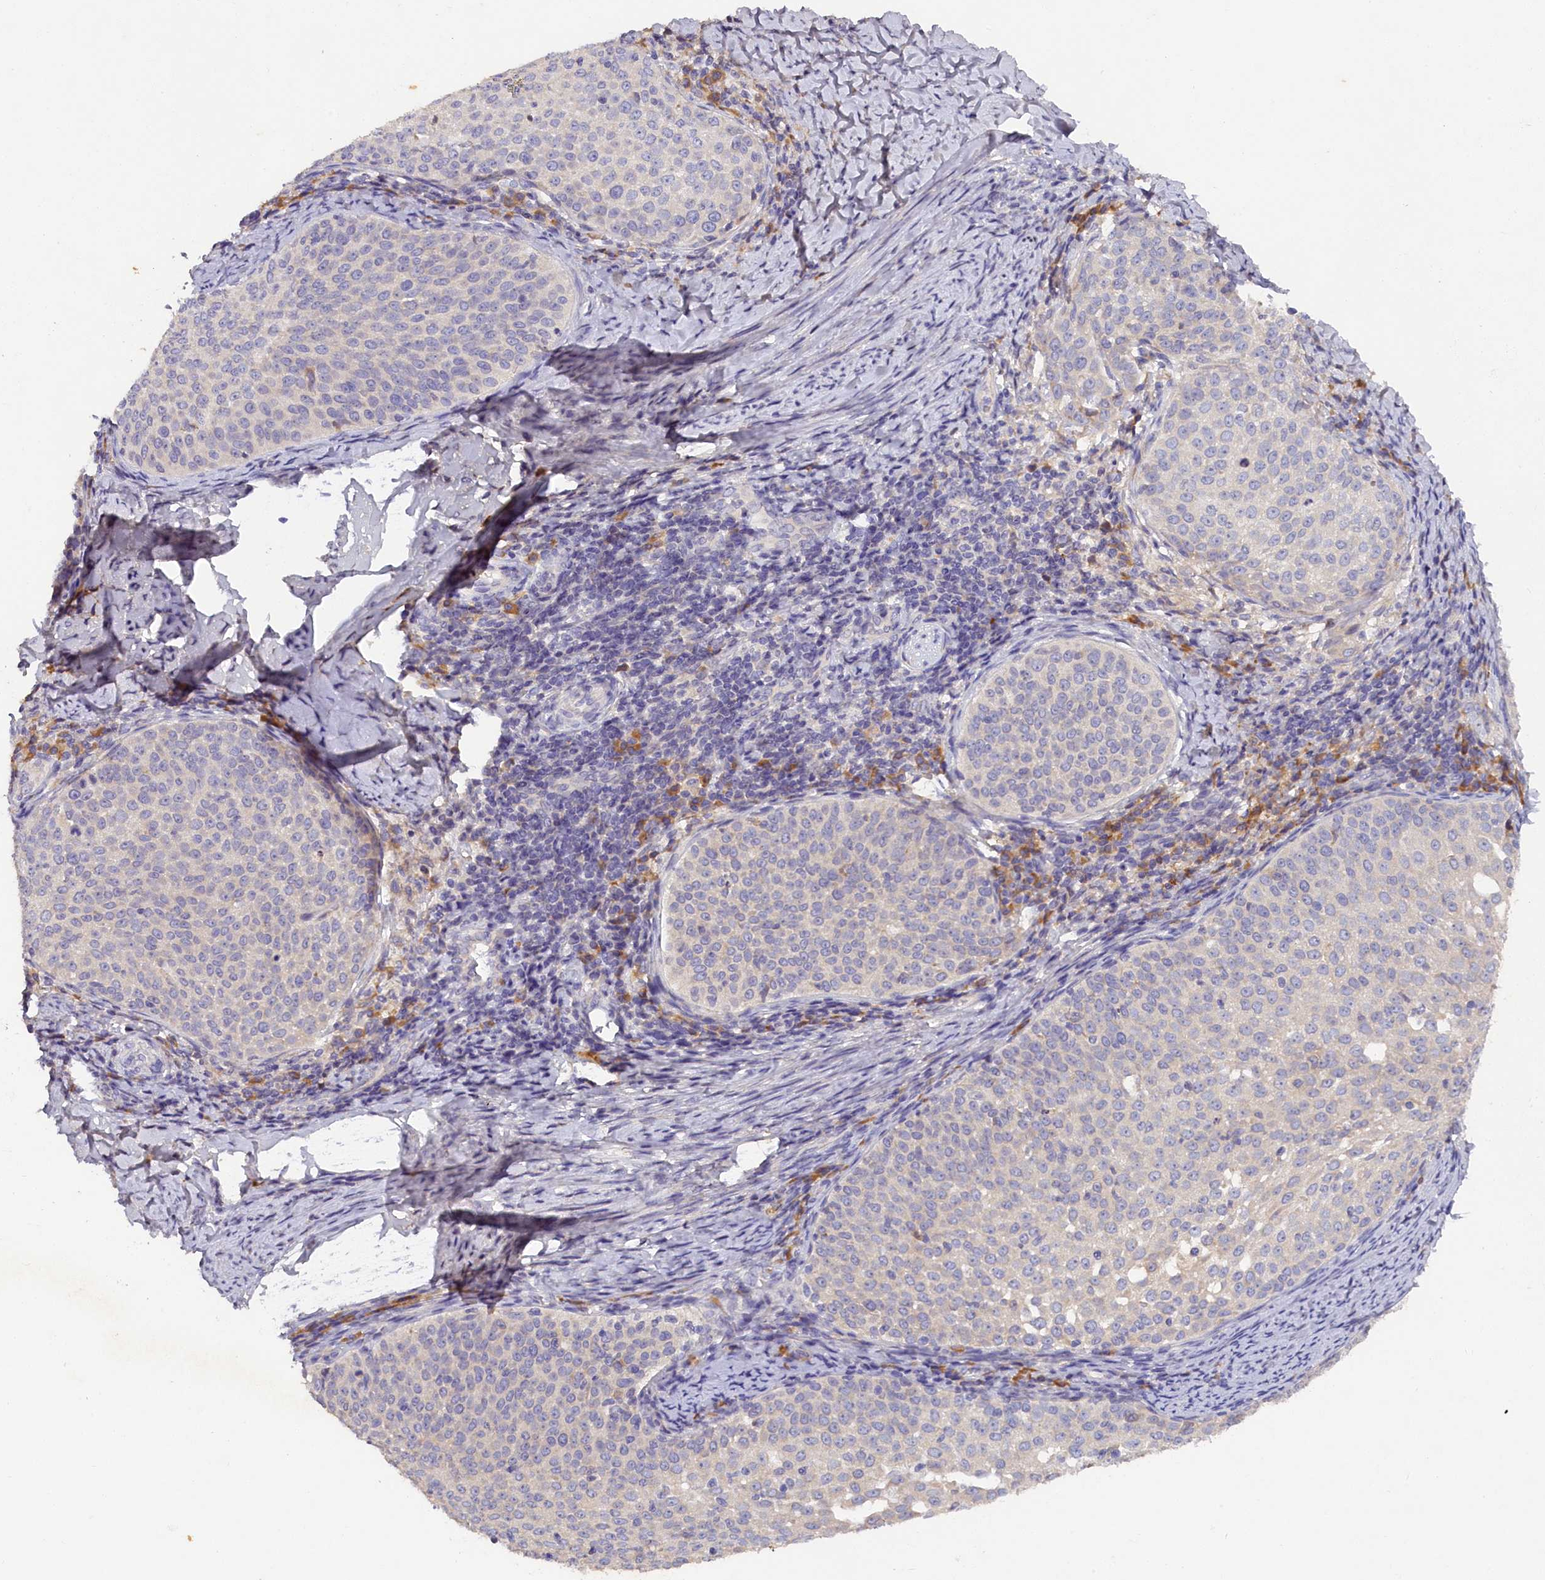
{"staining": {"intensity": "negative", "quantity": "none", "location": "none"}, "tissue": "cervical cancer", "cell_type": "Tumor cells", "image_type": "cancer", "snomed": [{"axis": "morphology", "description": "Squamous cell carcinoma, NOS"}, {"axis": "topography", "description": "Cervix"}], "caption": "Immunohistochemistry (IHC) histopathology image of neoplastic tissue: squamous cell carcinoma (cervical) stained with DAB displays no significant protein staining in tumor cells.", "gene": "ST7L", "patient": {"sex": "female", "age": 57}}